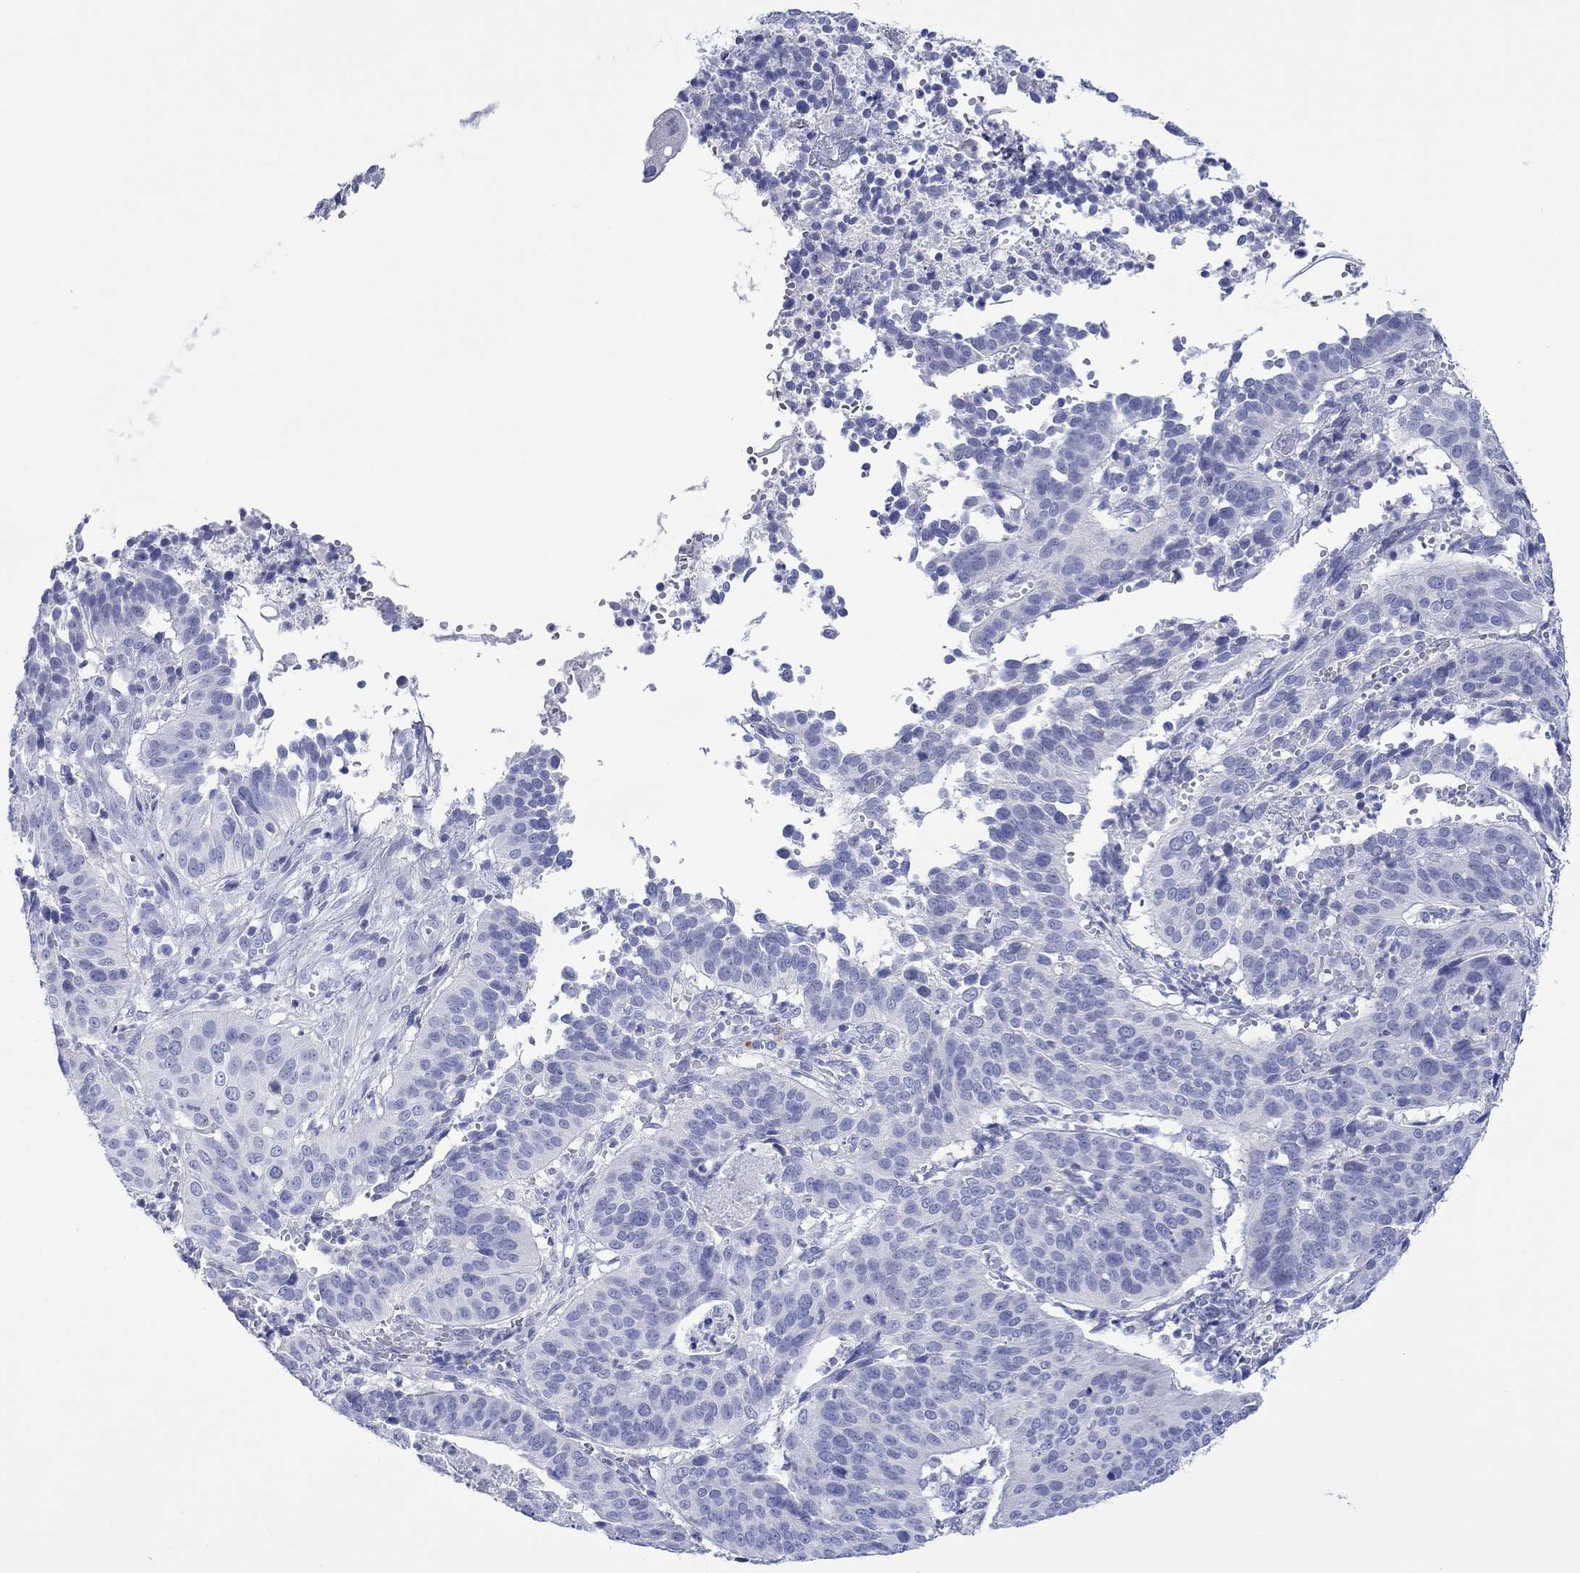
{"staining": {"intensity": "negative", "quantity": "none", "location": "none"}, "tissue": "cervical cancer", "cell_type": "Tumor cells", "image_type": "cancer", "snomed": [{"axis": "morphology", "description": "Normal tissue, NOS"}, {"axis": "morphology", "description": "Squamous cell carcinoma, NOS"}, {"axis": "topography", "description": "Cervix"}], "caption": "Tumor cells are negative for brown protein staining in squamous cell carcinoma (cervical).", "gene": "MLANA", "patient": {"sex": "female", "age": 39}}